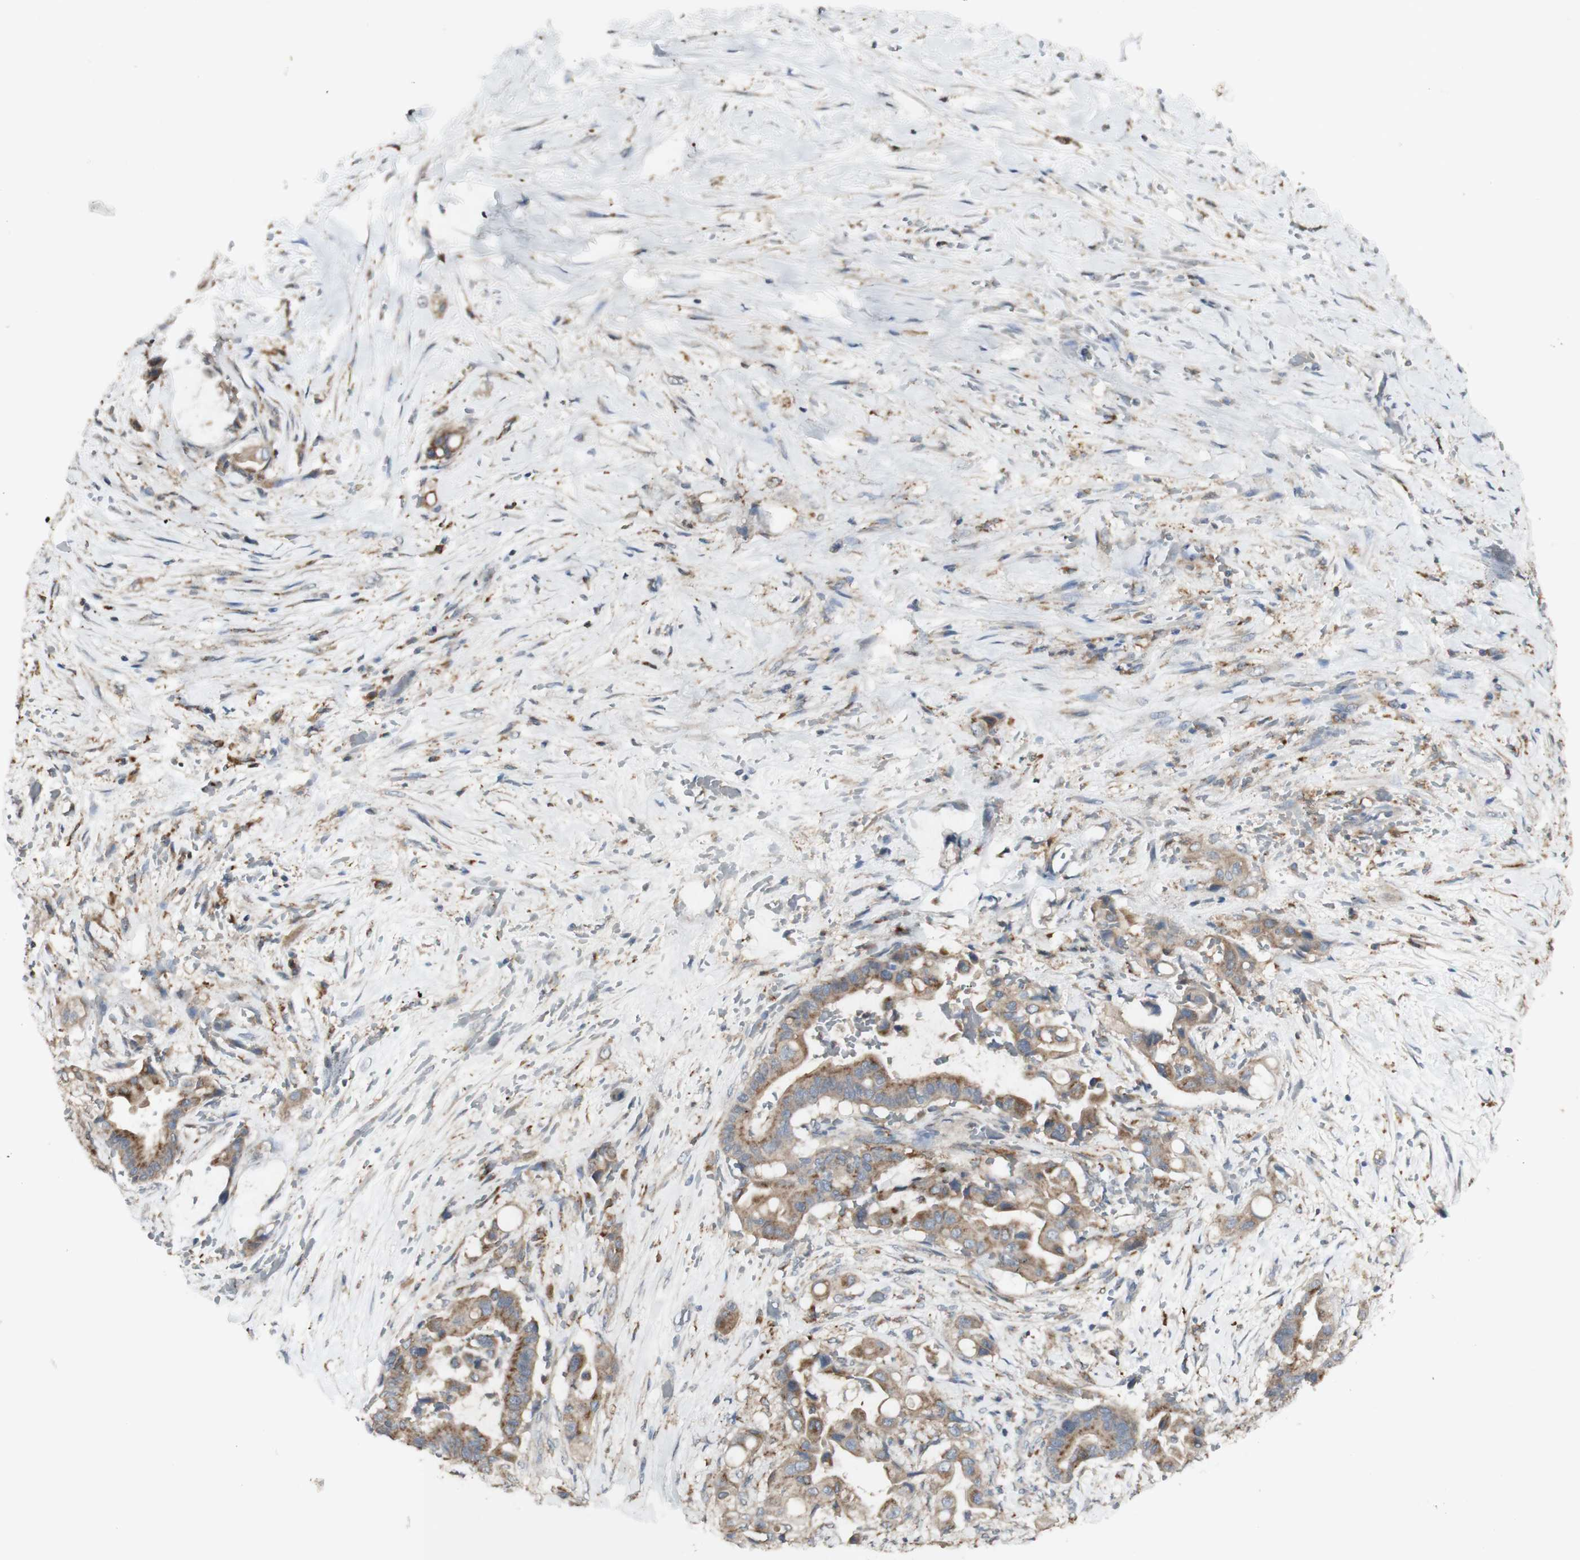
{"staining": {"intensity": "moderate", "quantity": ">75%", "location": "cytoplasmic/membranous"}, "tissue": "liver cancer", "cell_type": "Tumor cells", "image_type": "cancer", "snomed": [{"axis": "morphology", "description": "Cholangiocarcinoma"}, {"axis": "topography", "description": "Liver"}], "caption": "About >75% of tumor cells in liver cancer show moderate cytoplasmic/membranous protein staining as visualized by brown immunohistochemical staining.", "gene": "ATP6V1E1", "patient": {"sex": "female", "age": 61}}